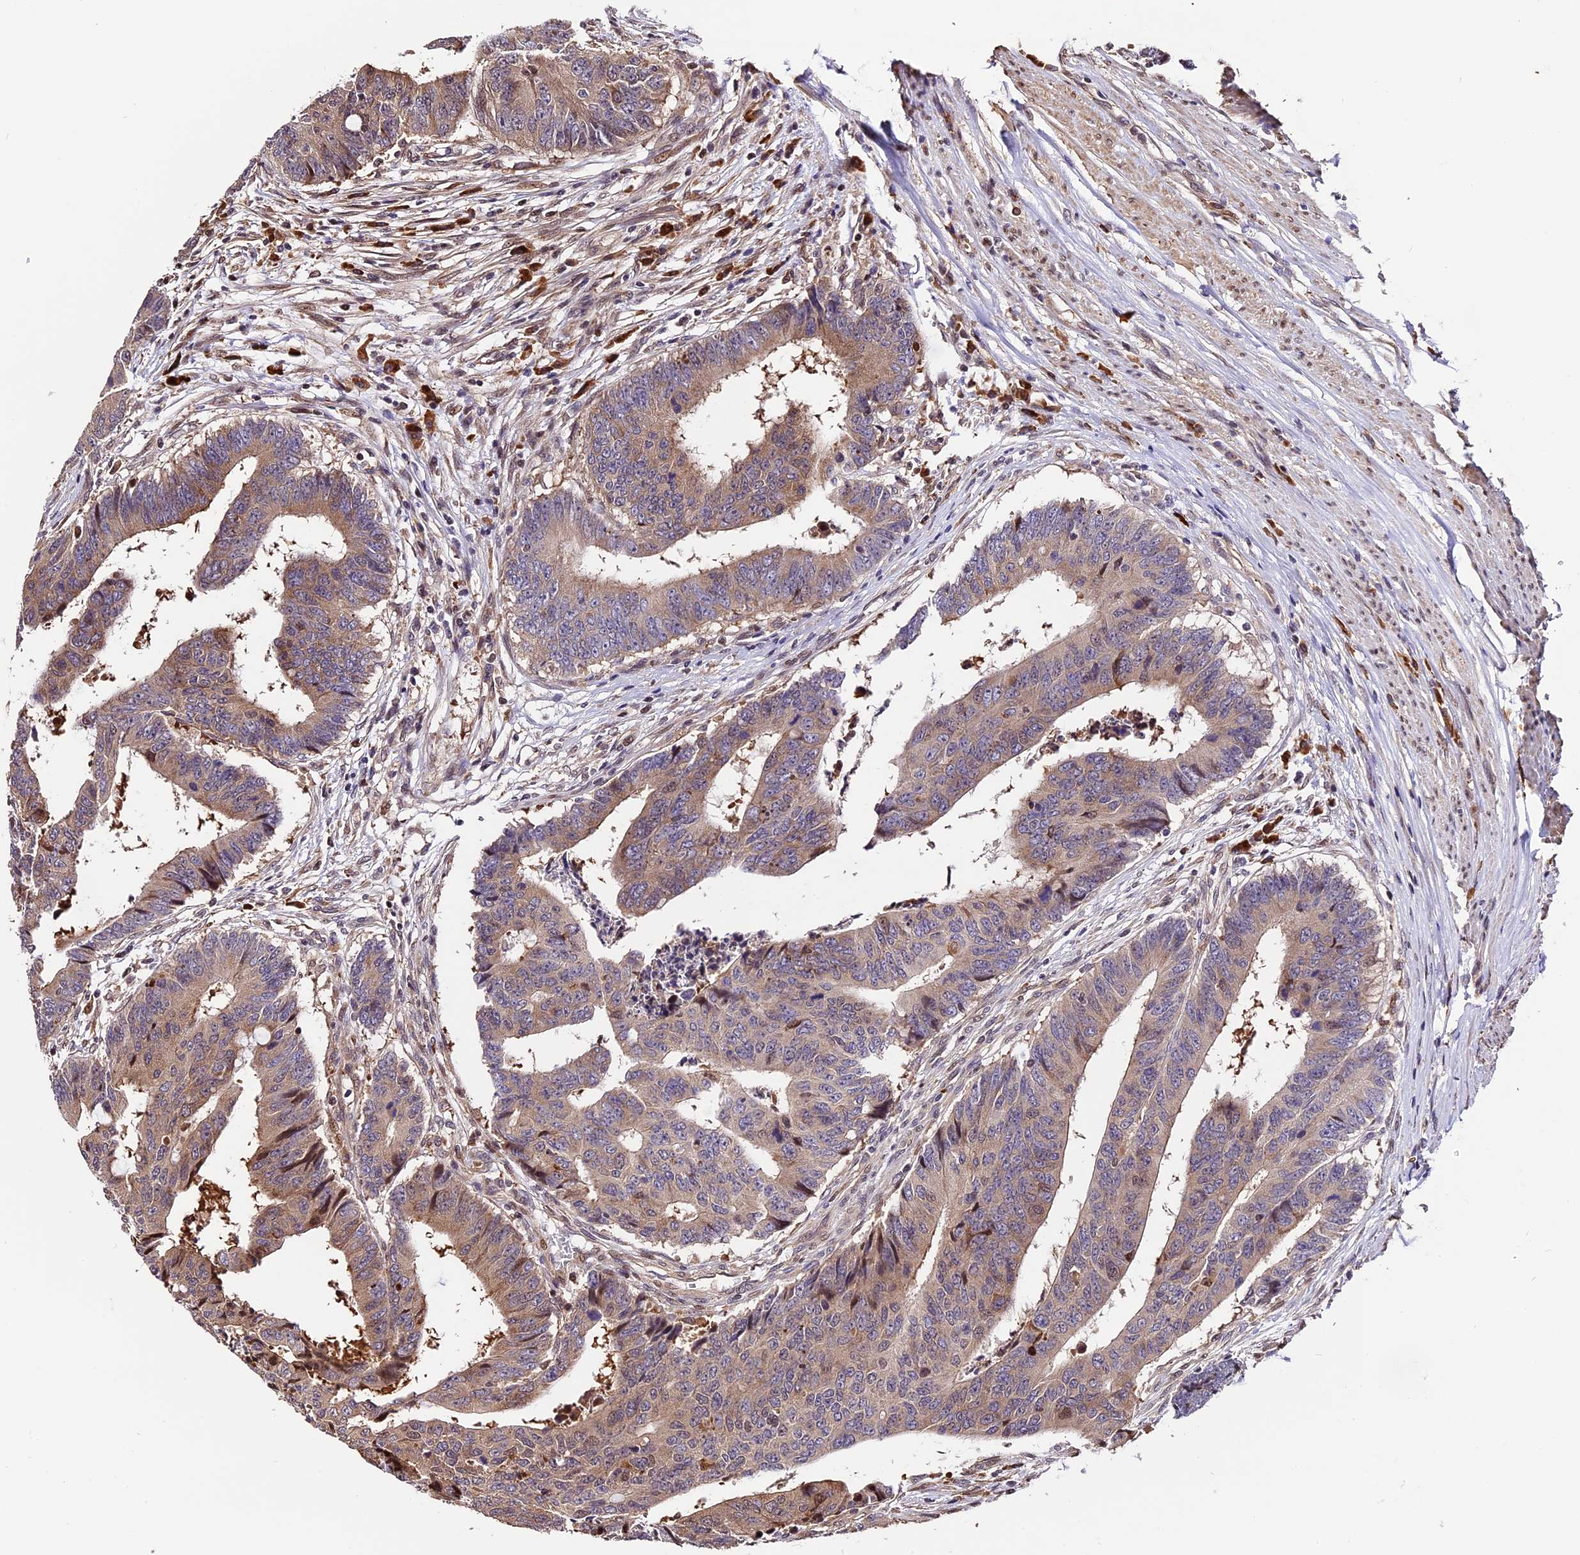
{"staining": {"intensity": "moderate", "quantity": "25%-75%", "location": "cytoplasmic/membranous"}, "tissue": "colorectal cancer", "cell_type": "Tumor cells", "image_type": "cancer", "snomed": [{"axis": "morphology", "description": "Adenocarcinoma, NOS"}, {"axis": "topography", "description": "Rectum"}], "caption": "Colorectal adenocarcinoma was stained to show a protein in brown. There is medium levels of moderate cytoplasmic/membranous staining in about 25%-75% of tumor cells. Immunohistochemistry stains the protein in brown and the nuclei are stained blue.", "gene": "HERPUD1", "patient": {"sex": "male", "age": 84}}